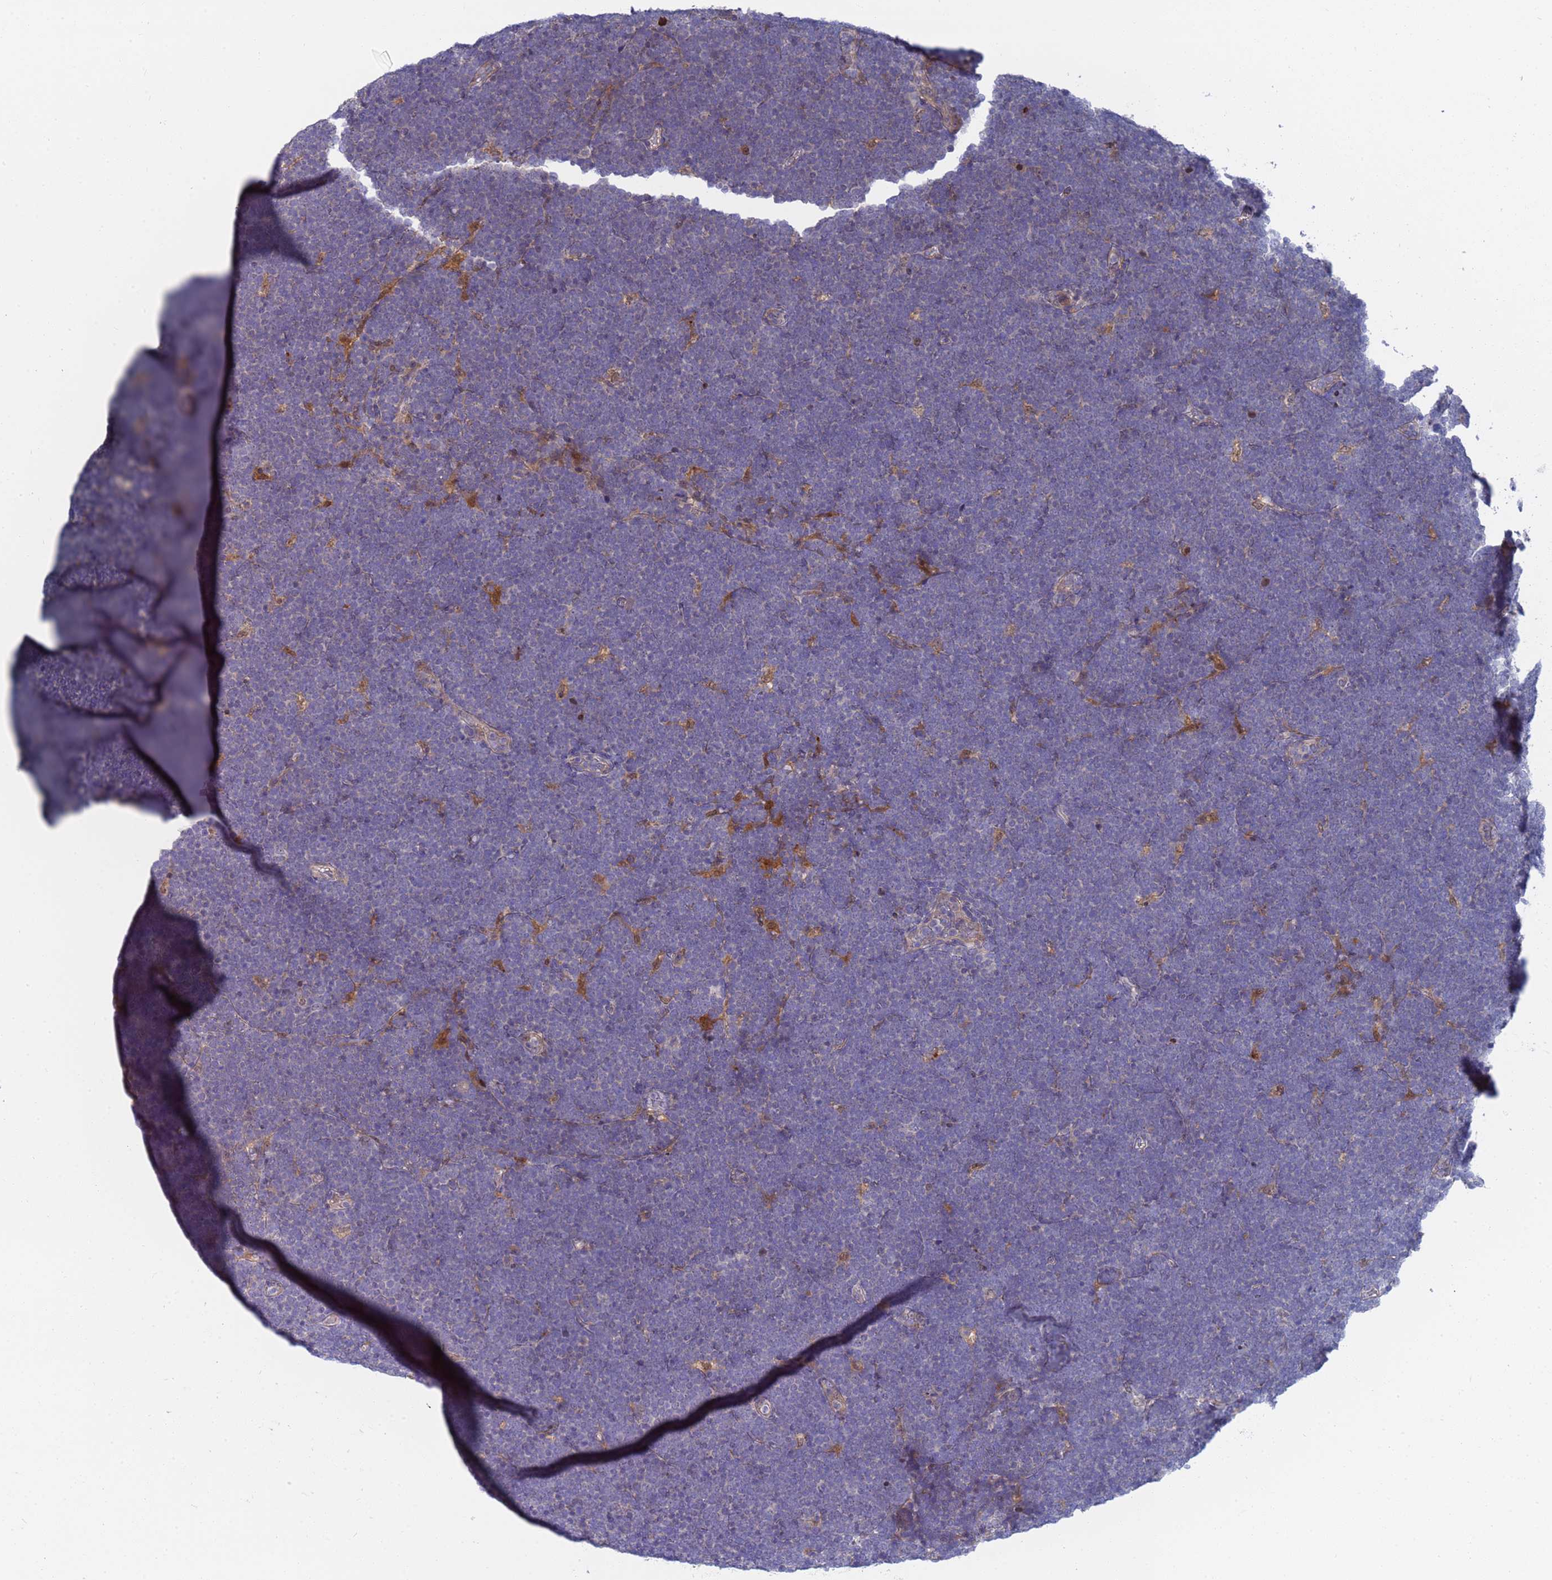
{"staining": {"intensity": "negative", "quantity": "none", "location": "none"}, "tissue": "lymphoma", "cell_type": "Tumor cells", "image_type": "cancer", "snomed": [{"axis": "morphology", "description": "Malignant lymphoma, non-Hodgkin's type, High grade"}, {"axis": "topography", "description": "Lymph node"}], "caption": "The IHC histopathology image has no significant staining in tumor cells of lymphoma tissue.", "gene": "ENOSF1", "patient": {"sex": "male", "age": 13}}